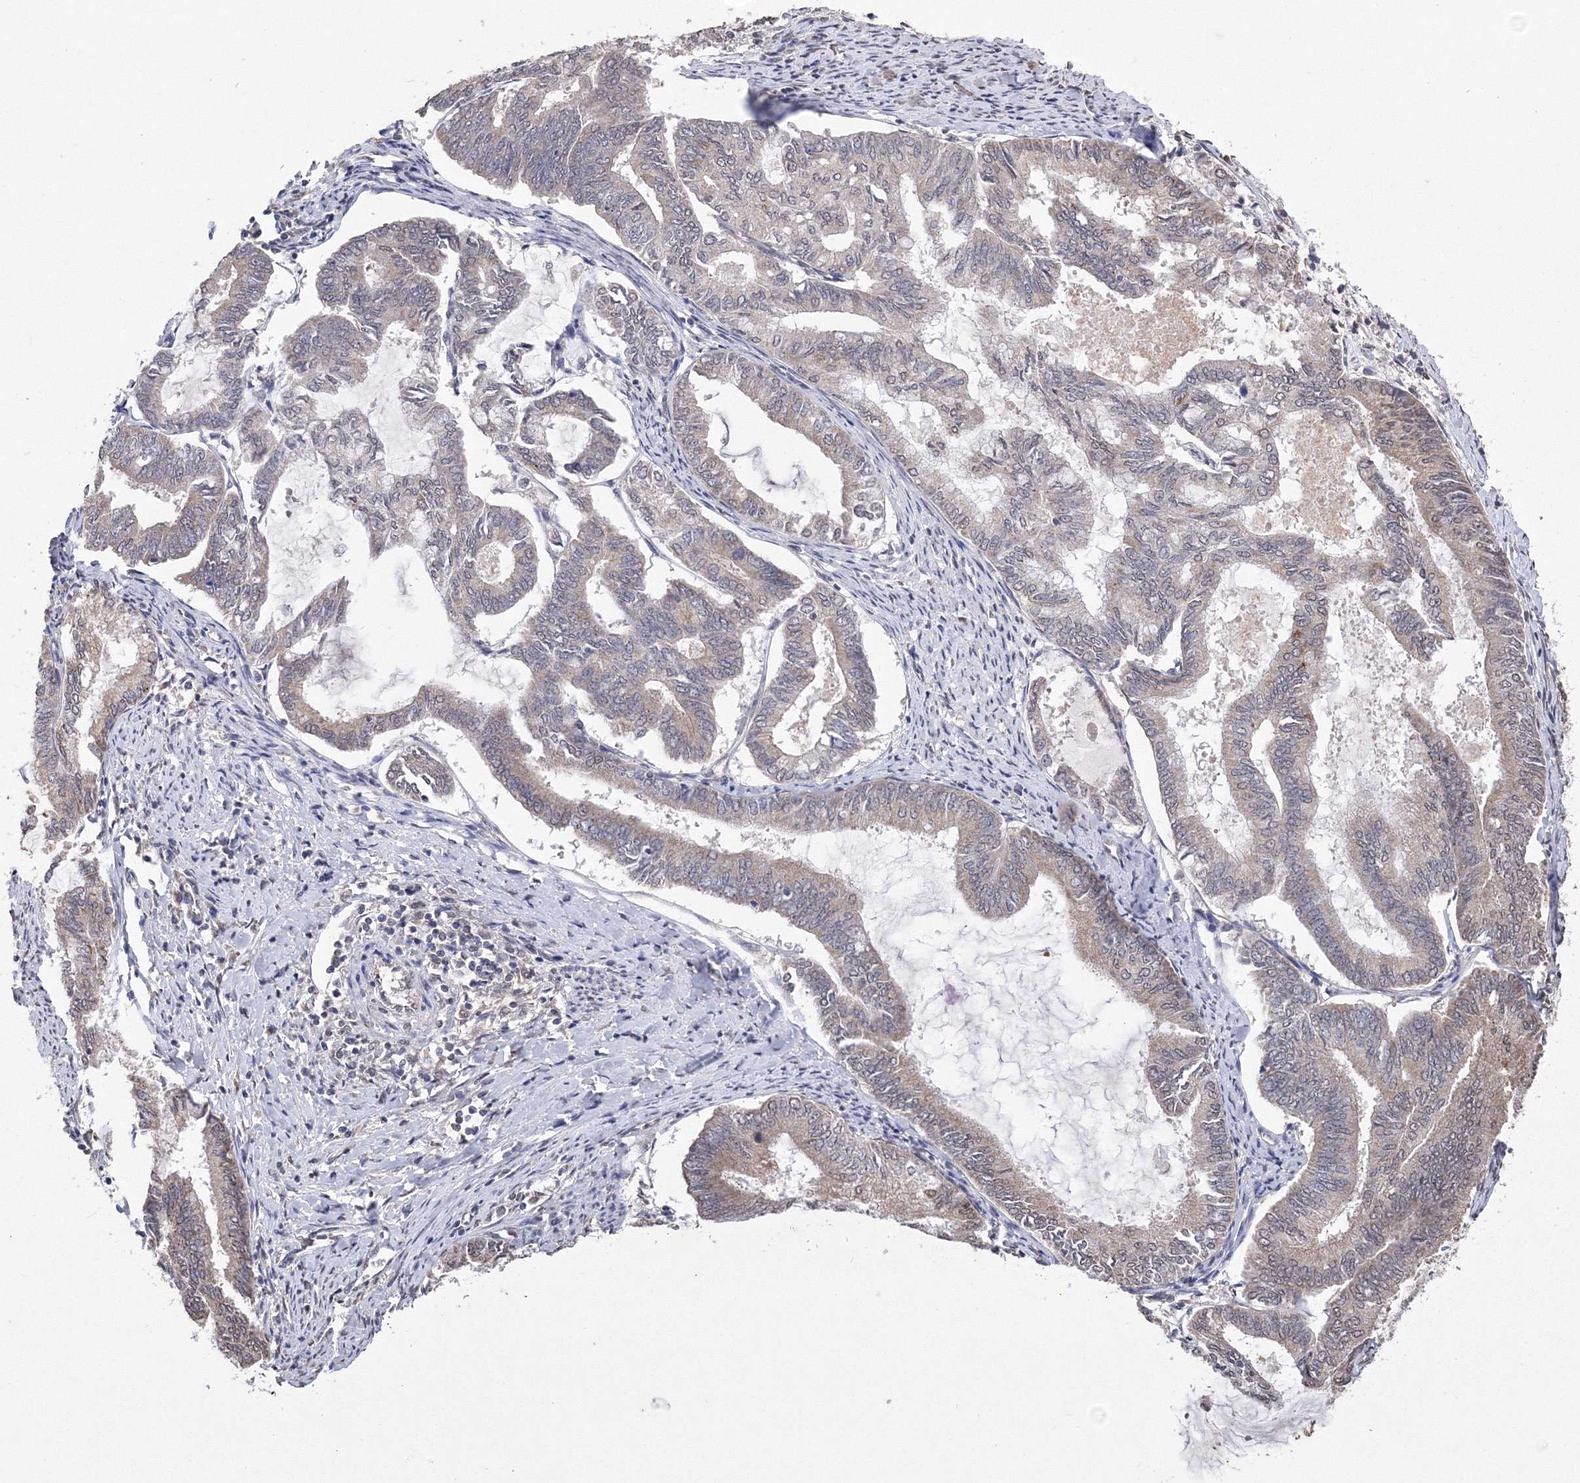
{"staining": {"intensity": "weak", "quantity": "25%-75%", "location": "cytoplasmic/membranous,nuclear"}, "tissue": "endometrial cancer", "cell_type": "Tumor cells", "image_type": "cancer", "snomed": [{"axis": "morphology", "description": "Adenocarcinoma, NOS"}, {"axis": "topography", "description": "Endometrium"}], "caption": "Immunohistochemical staining of endometrial adenocarcinoma shows weak cytoplasmic/membranous and nuclear protein expression in approximately 25%-75% of tumor cells.", "gene": "GPN1", "patient": {"sex": "female", "age": 86}}